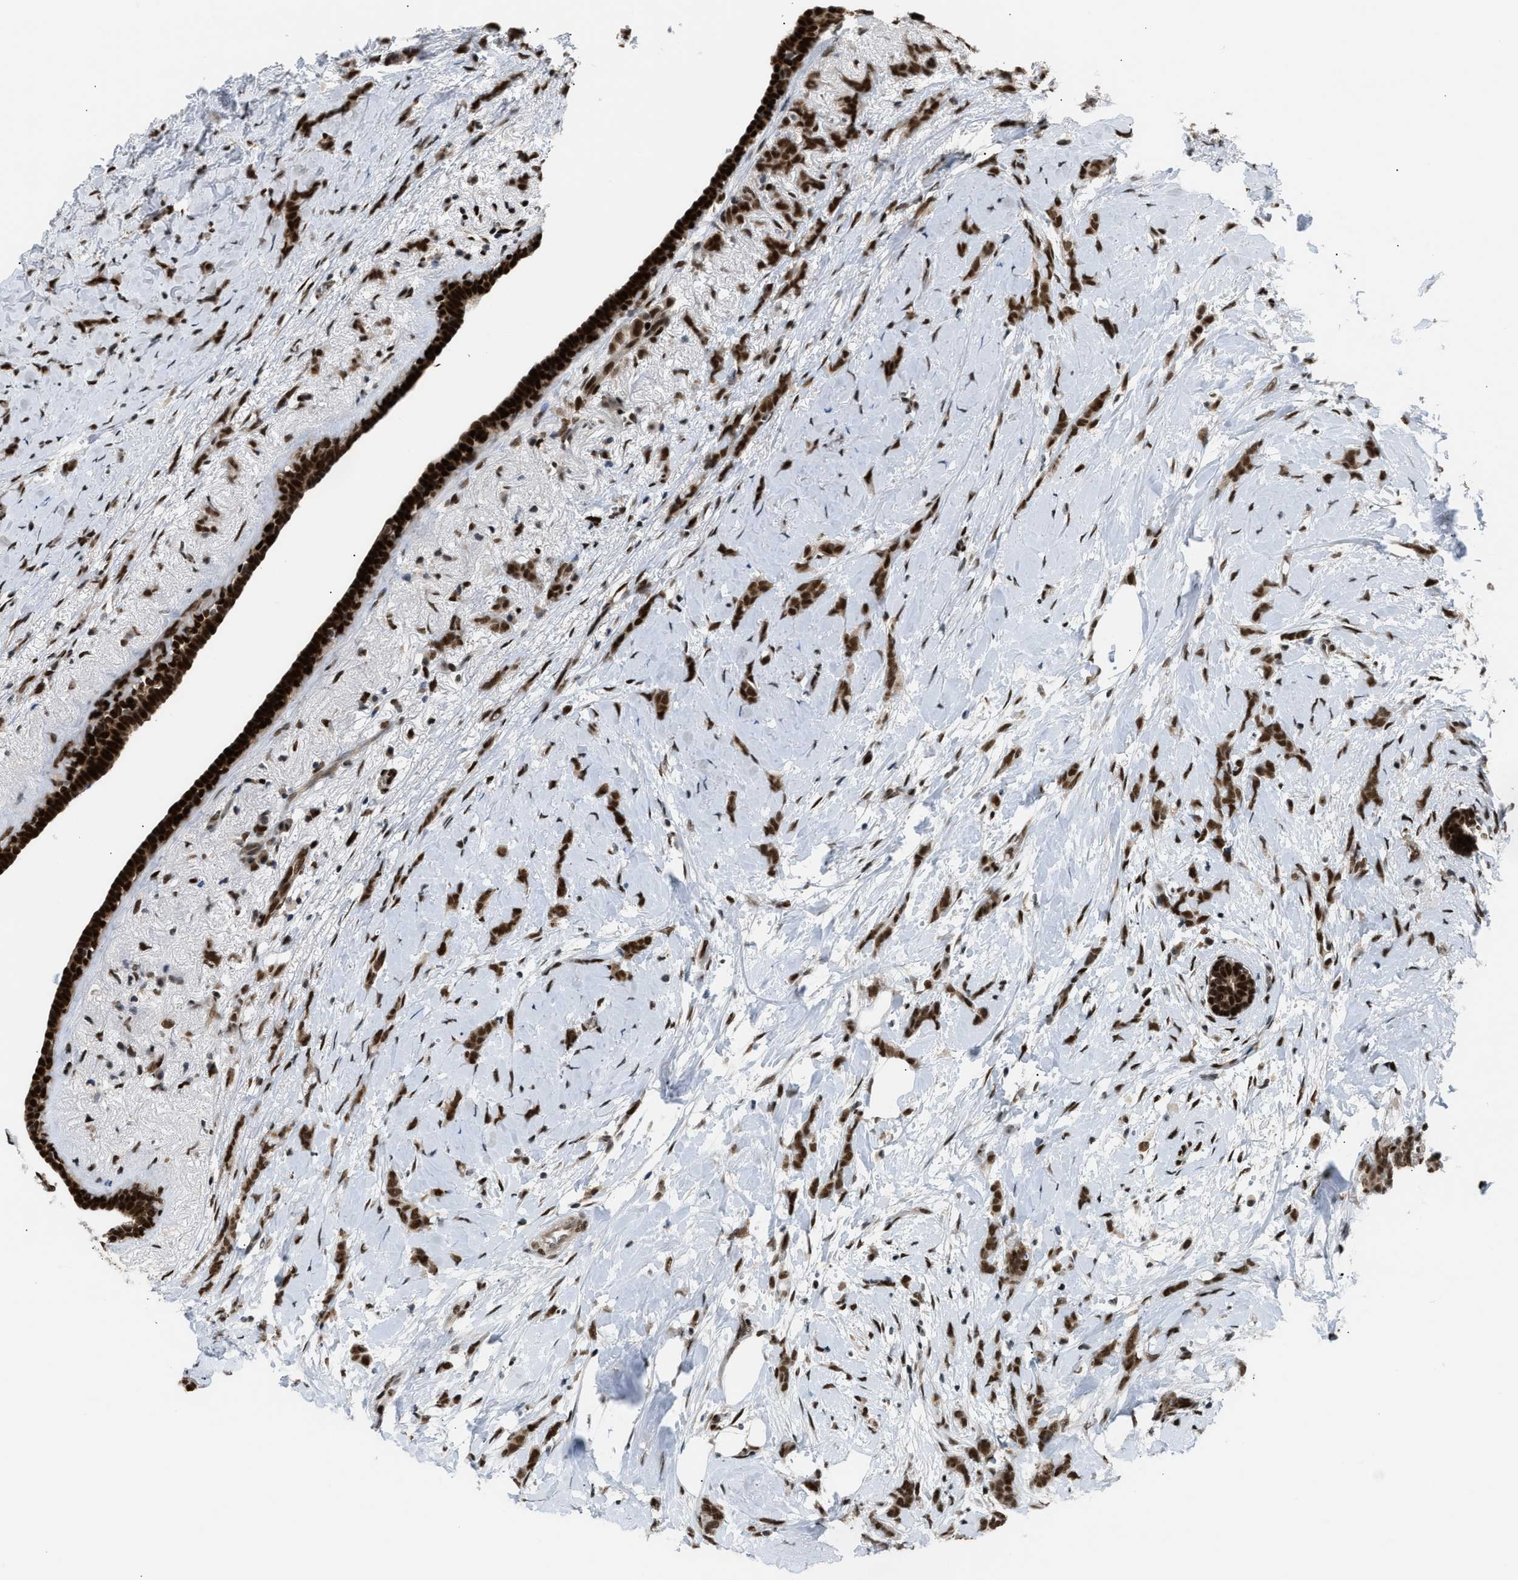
{"staining": {"intensity": "strong", "quantity": ">75%", "location": "nuclear"}, "tissue": "breast cancer", "cell_type": "Tumor cells", "image_type": "cancer", "snomed": [{"axis": "morphology", "description": "Lobular carcinoma, in situ"}, {"axis": "morphology", "description": "Lobular carcinoma"}, {"axis": "topography", "description": "Breast"}], "caption": "Lobular carcinoma in situ (breast) stained with DAB (3,3'-diaminobenzidine) IHC displays high levels of strong nuclear expression in about >75% of tumor cells.", "gene": "SSBP2", "patient": {"sex": "female", "age": 41}}